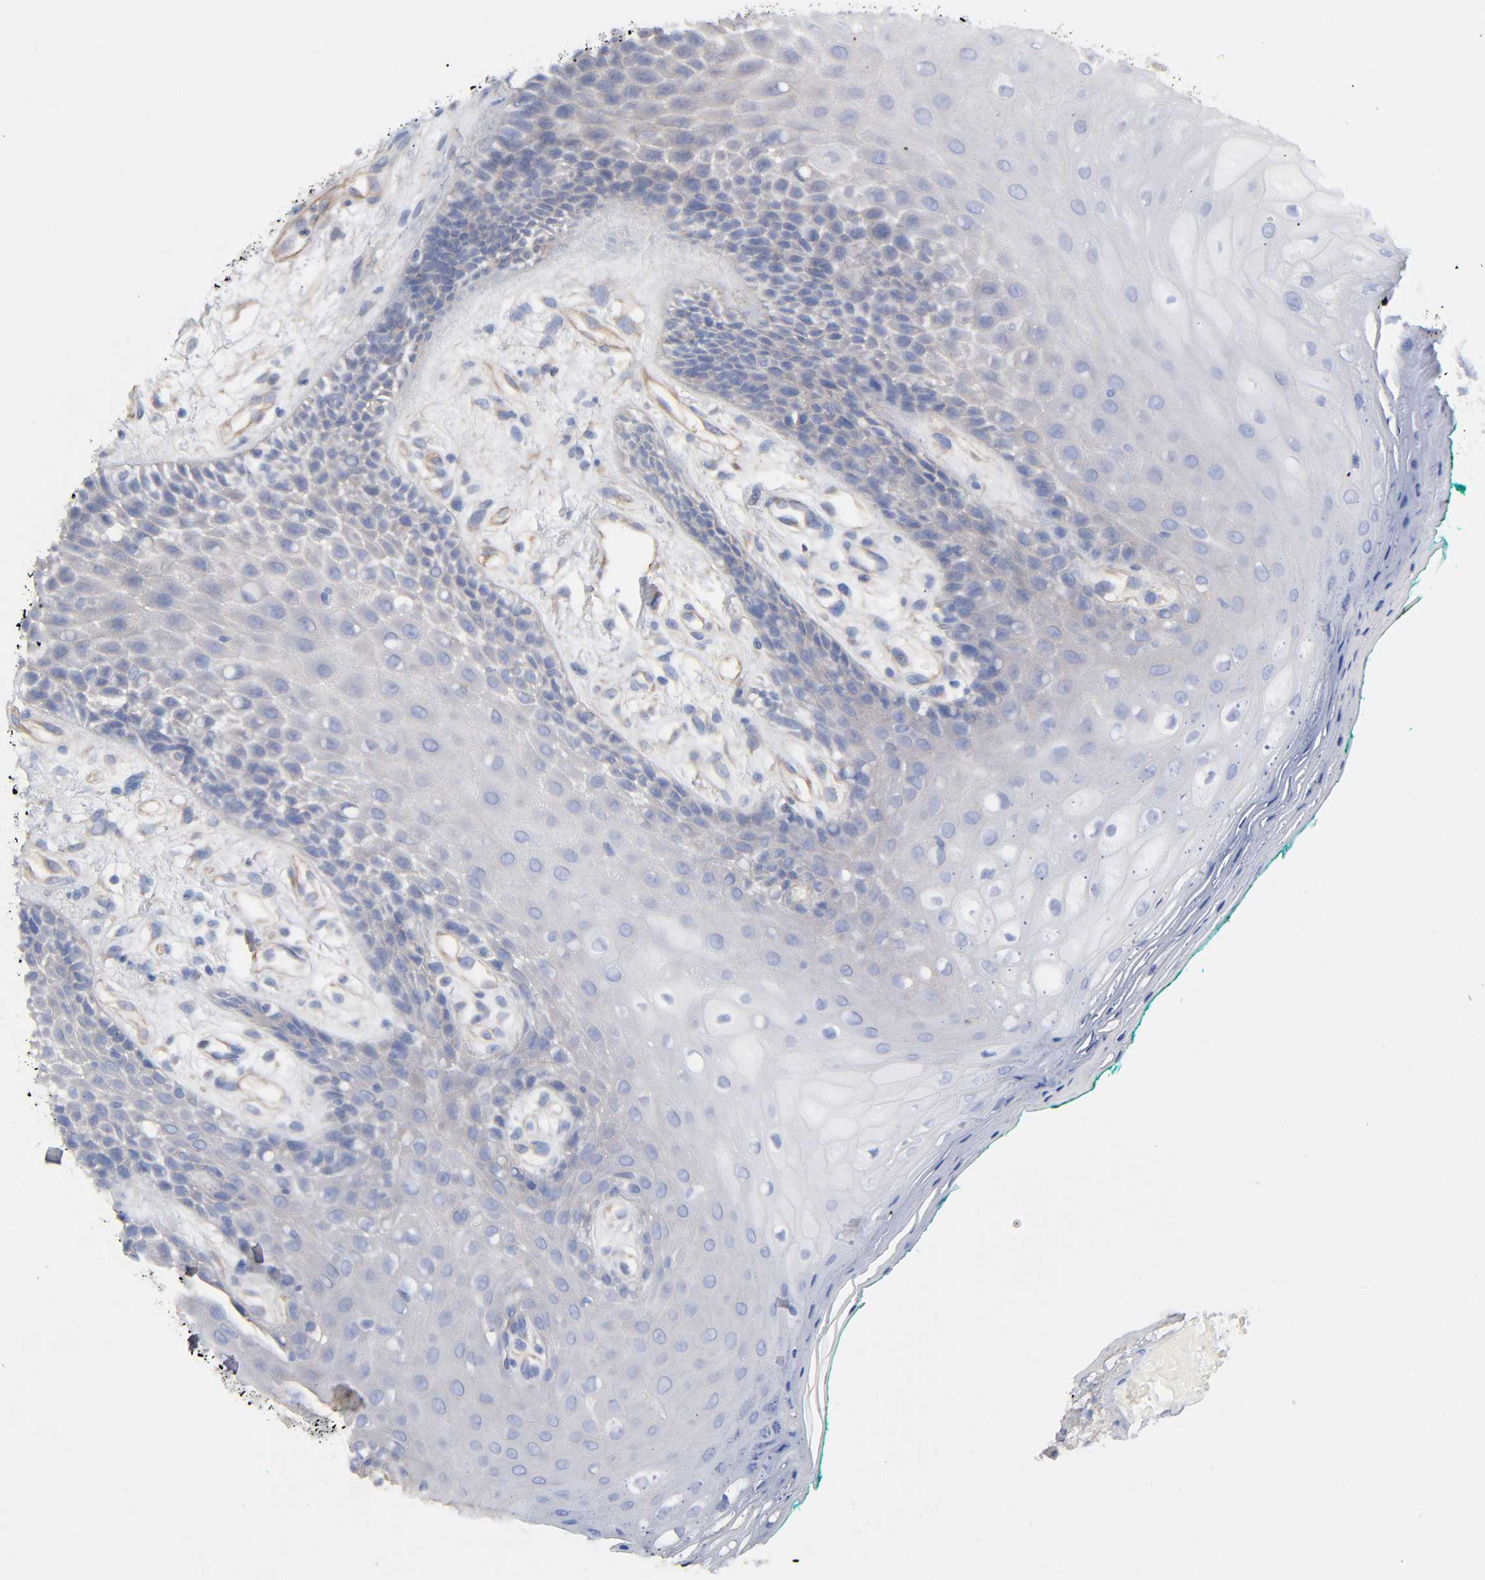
{"staining": {"intensity": "negative", "quantity": "none", "location": "none"}, "tissue": "oral mucosa", "cell_type": "Squamous epithelial cells", "image_type": "normal", "snomed": [{"axis": "morphology", "description": "Normal tissue, NOS"}, {"axis": "morphology", "description": "Squamous cell carcinoma, NOS"}, {"axis": "topography", "description": "Skeletal muscle"}, {"axis": "topography", "description": "Oral tissue"}, {"axis": "topography", "description": "Head-Neck"}], "caption": "There is no significant staining in squamous epithelial cells of oral mucosa. Nuclei are stained in blue.", "gene": "RAB13", "patient": {"sex": "female", "age": 84}}